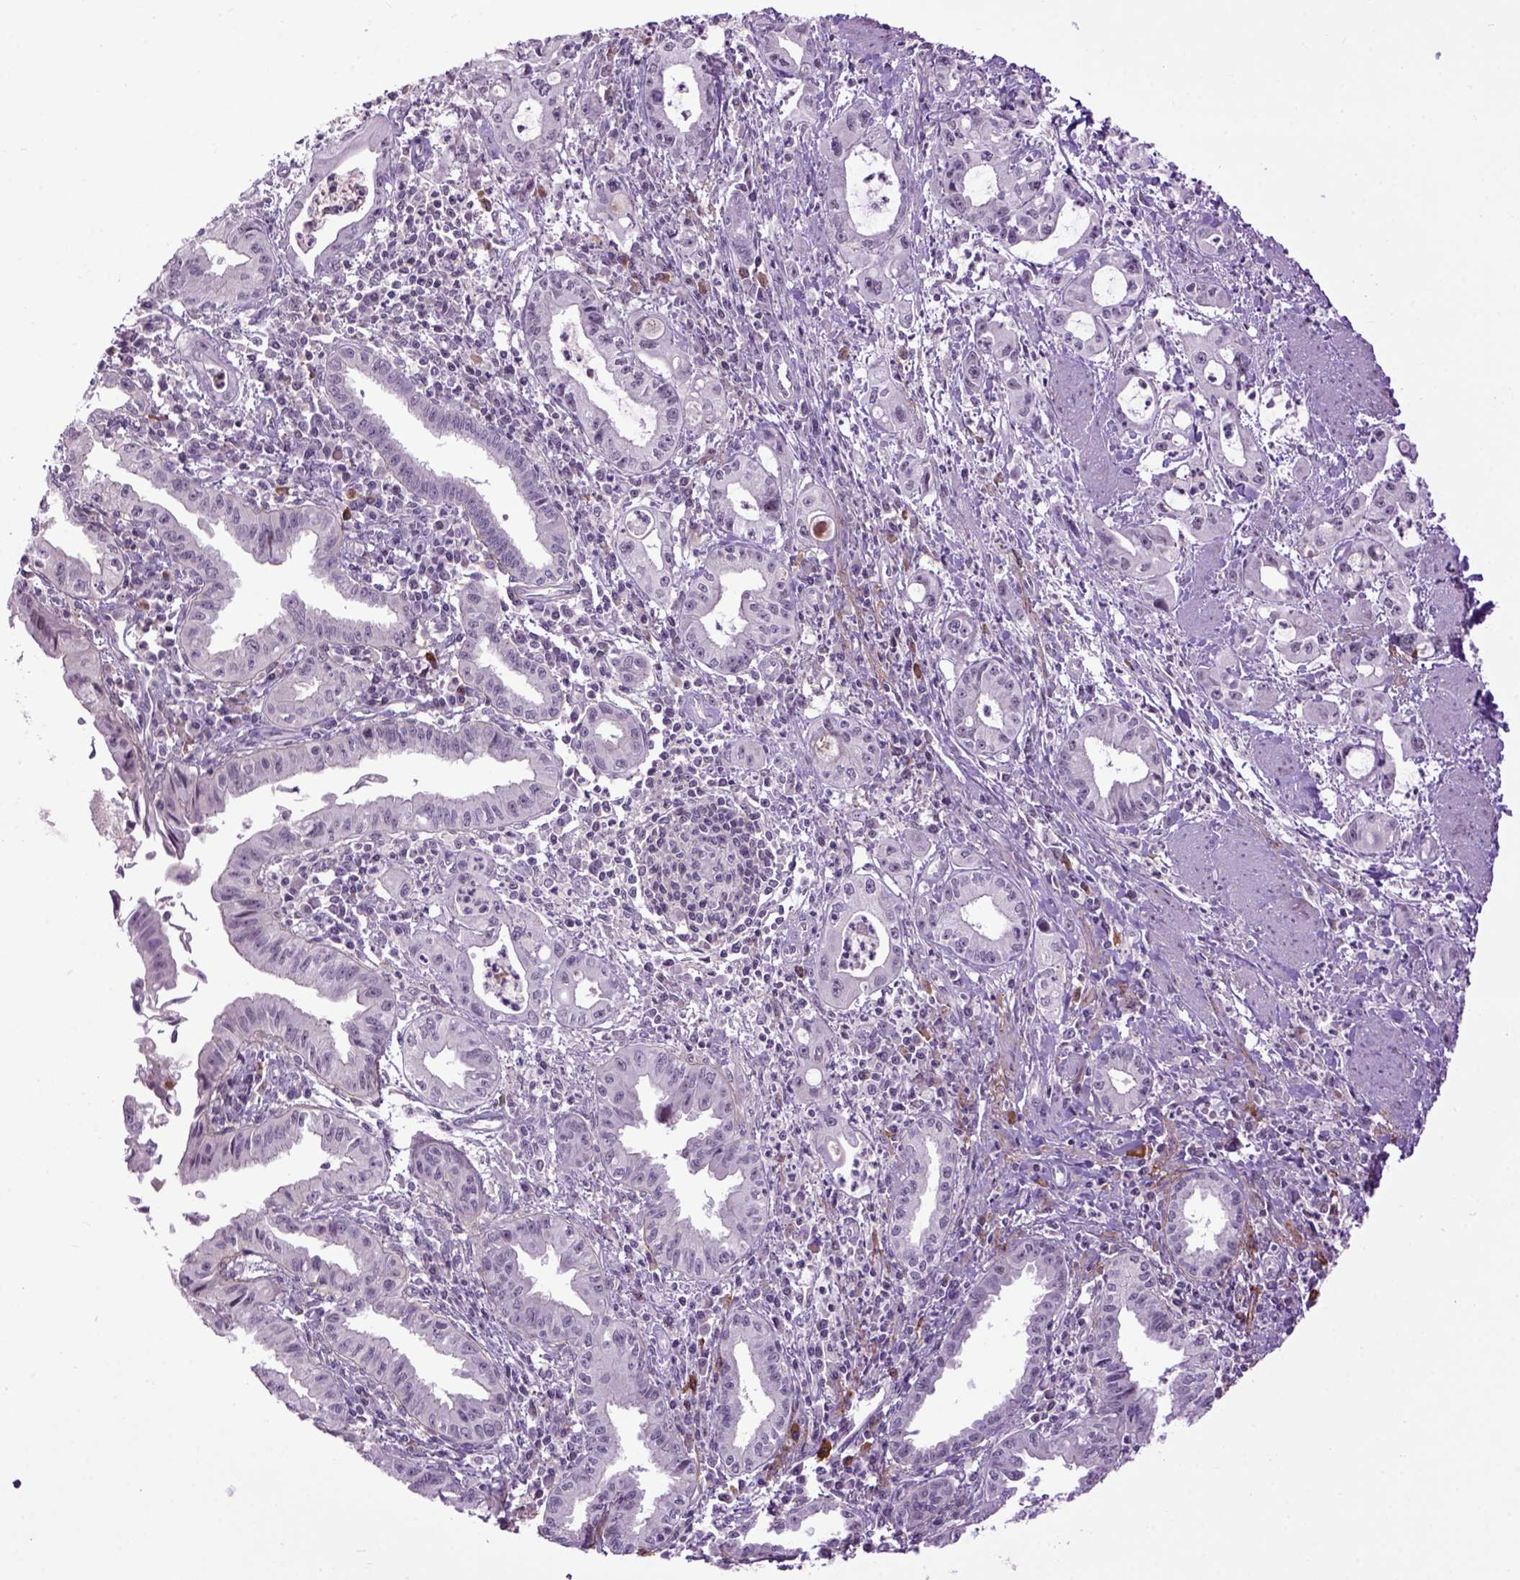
{"staining": {"intensity": "negative", "quantity": "none", "location": "none"}, "tissue": "pancreatic cancer", "cell_type": "Tumor cells", "image_type": "cancer", "snomed": [{"axis": "morphology", "description": "Adenocarcinoma, NOS"}, {"axis": "topography", "description": "Pancreas"}], "caption": "This is an immunohistochemistry (IHC) micrograph of pancreatic adenocarcinoma. There is no staining in tumor cells.", "gene": "EMILIN3", "patient": {"sex": "male", "age": 72}}